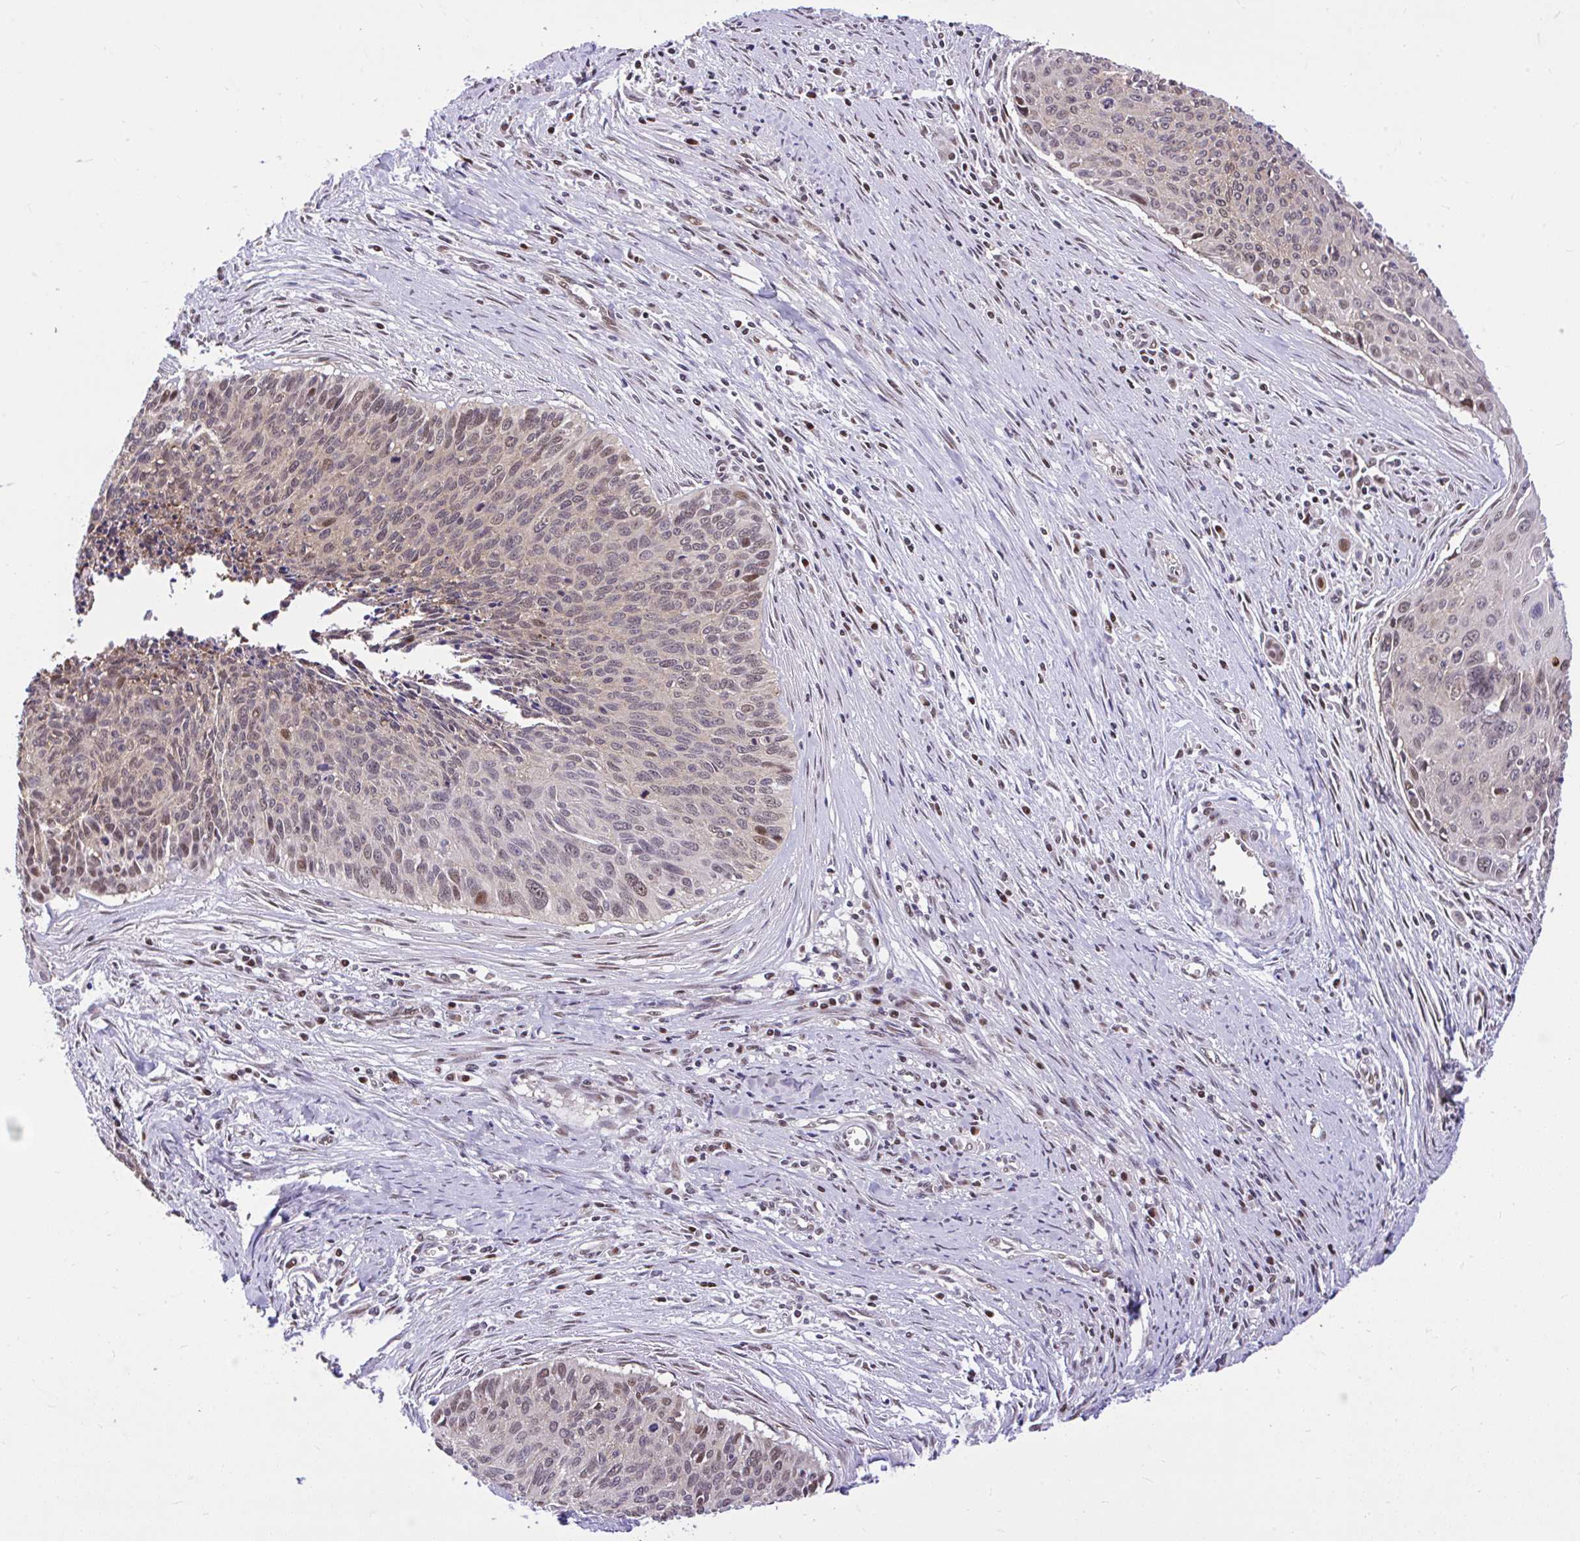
{"staining": {"intensity": "weak", "quantity": "25%-75%", "location": "nuclear"}, "tissue": "cervical cancer", "cell_type": "Tumor cells", "image_type": "cancer", "snomed": [{"axis": "morphology", "description": "Squamous cell carcinoma, NOS"}, {"axis": "topography", "description": "Cervix"}], "caption": "Weak nuclear protein positivity is appreciated in approximately 25%-75% of tumor cells in cervical squamous cell carcinoma. (DAB (3,3'-diaminobenzidine) = brown stain, brightfield microscopy at high magnification).", "gene": "GLIS3", "patient": {"sex": "female", "age": 55}}